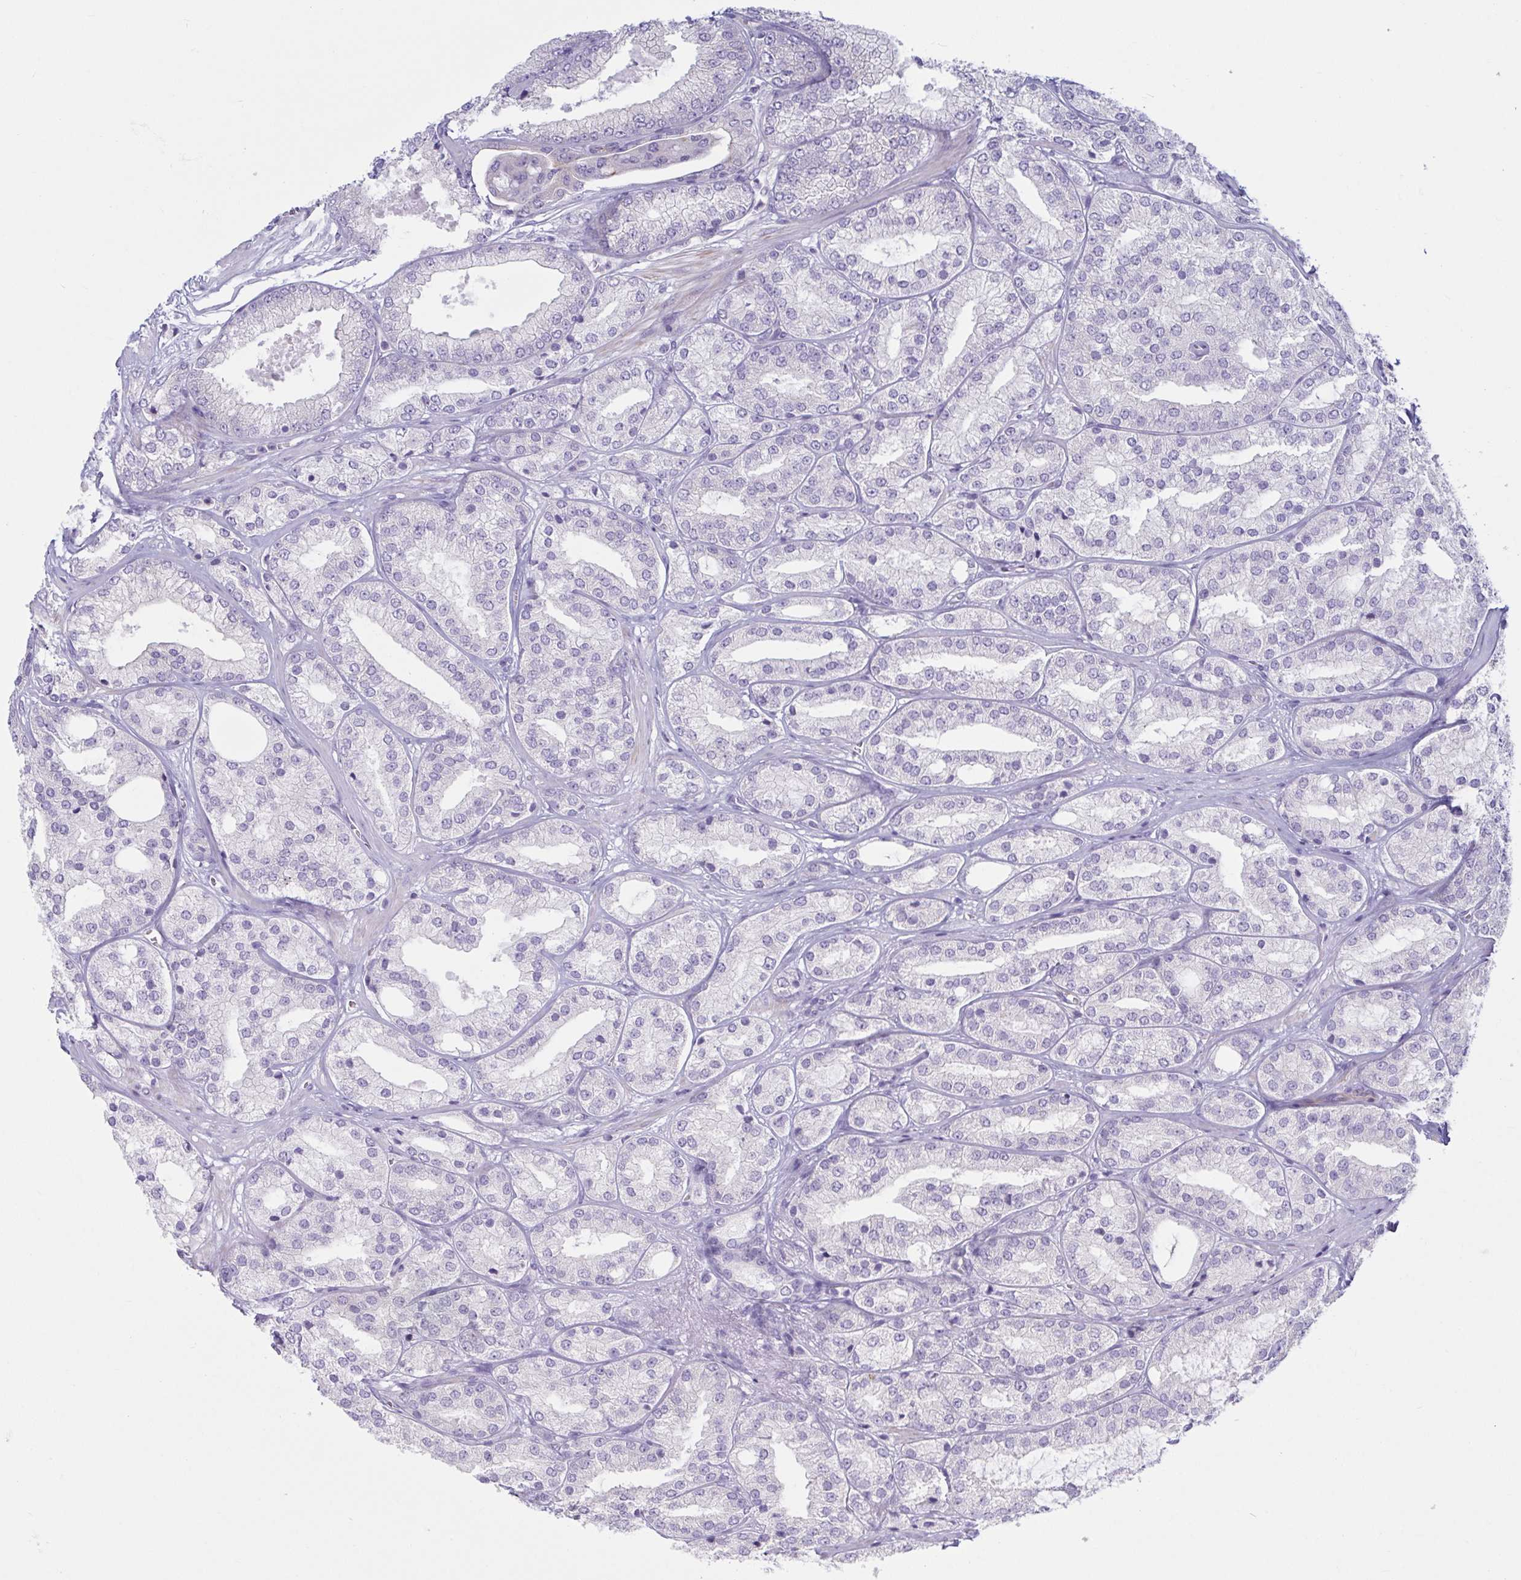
{"staining": {"intensity": "negative", "quantity": "none", "location": "none"}, "tissue": "prostate cancer", "cell_type": "Tumor cells", "image_type": "cancer", "snomed": [{"axis": "morphology", "description": "Adenocarcinoma, High grade"}, {"axis": "topography", "description": "Prostate"}], "caption": "Protein analysis of prostate cancer exhibits no significant expression in tumor cells.", "gene": "TNNI2", "patient": {"sex": "male", "age": 68}}